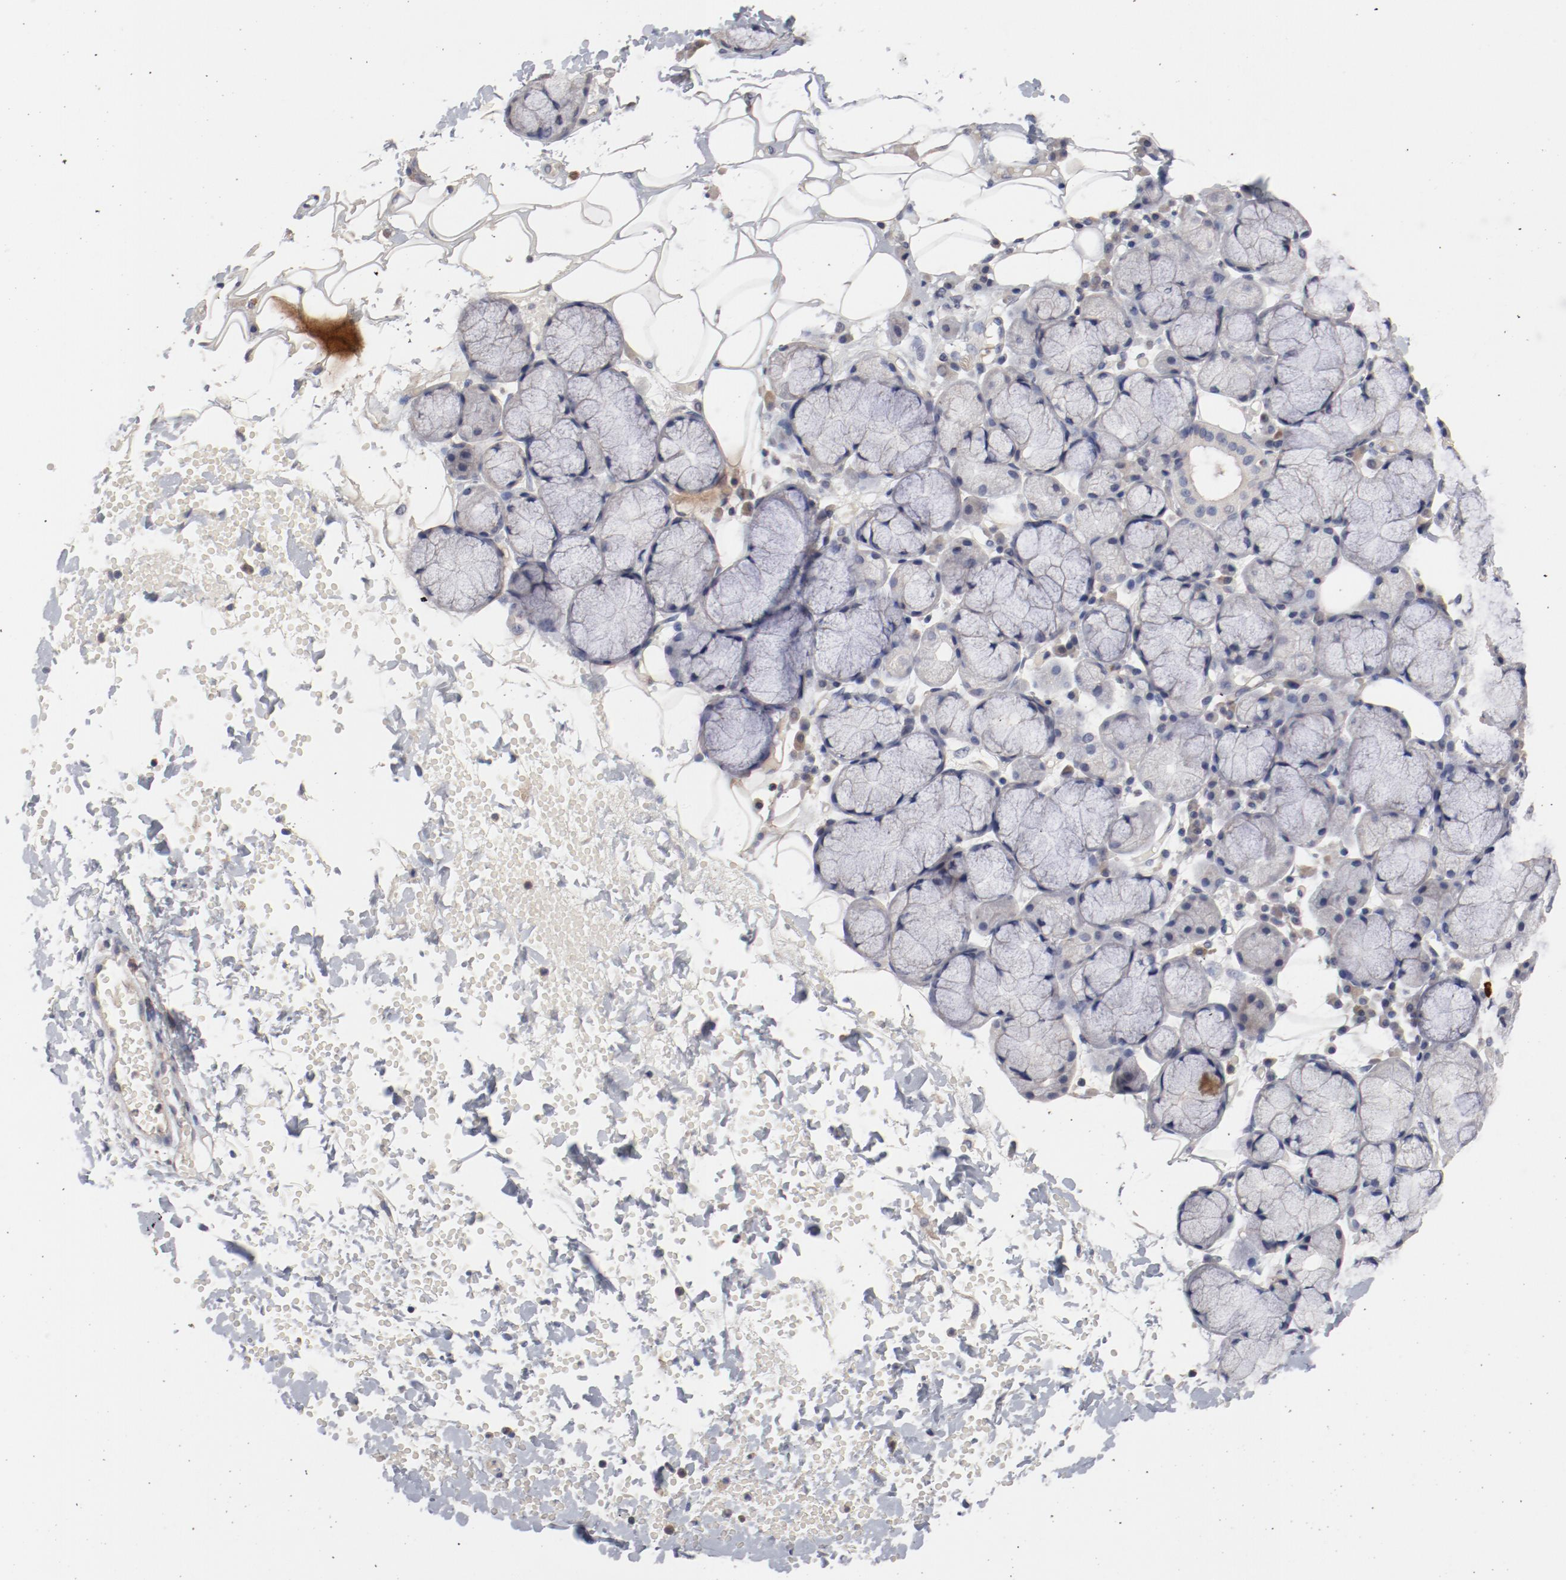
{"staining": {"intensity": "negative", "quantity": "none", "location": "none"}, "tissue": "salivary gland", "cell_type": "Glandular cells", "image_type": "normal", "snomed": [{"axis": "morphology", "description": "Normal tissue, NOS"}, {"axis": "topography", "description": "Skeletal muscle"}, {"axis": "topography", "description": "Oral tissue"}, {"axis": "topography", "description": "Salivary gland"}, {"axis": "topography", "description": "Peripheral nerve tissue"}], "caption": "The photomicrograph displays no staining of glandular cells in unremarkable salivary gland. Brightfield microscopy of immunohistochemistry (IHC) stained with DAB (brown) and hematoxylin (blue), captured at high magnification.", "gene": "CBL", "patient": {"sex": "male", "age": 54}}